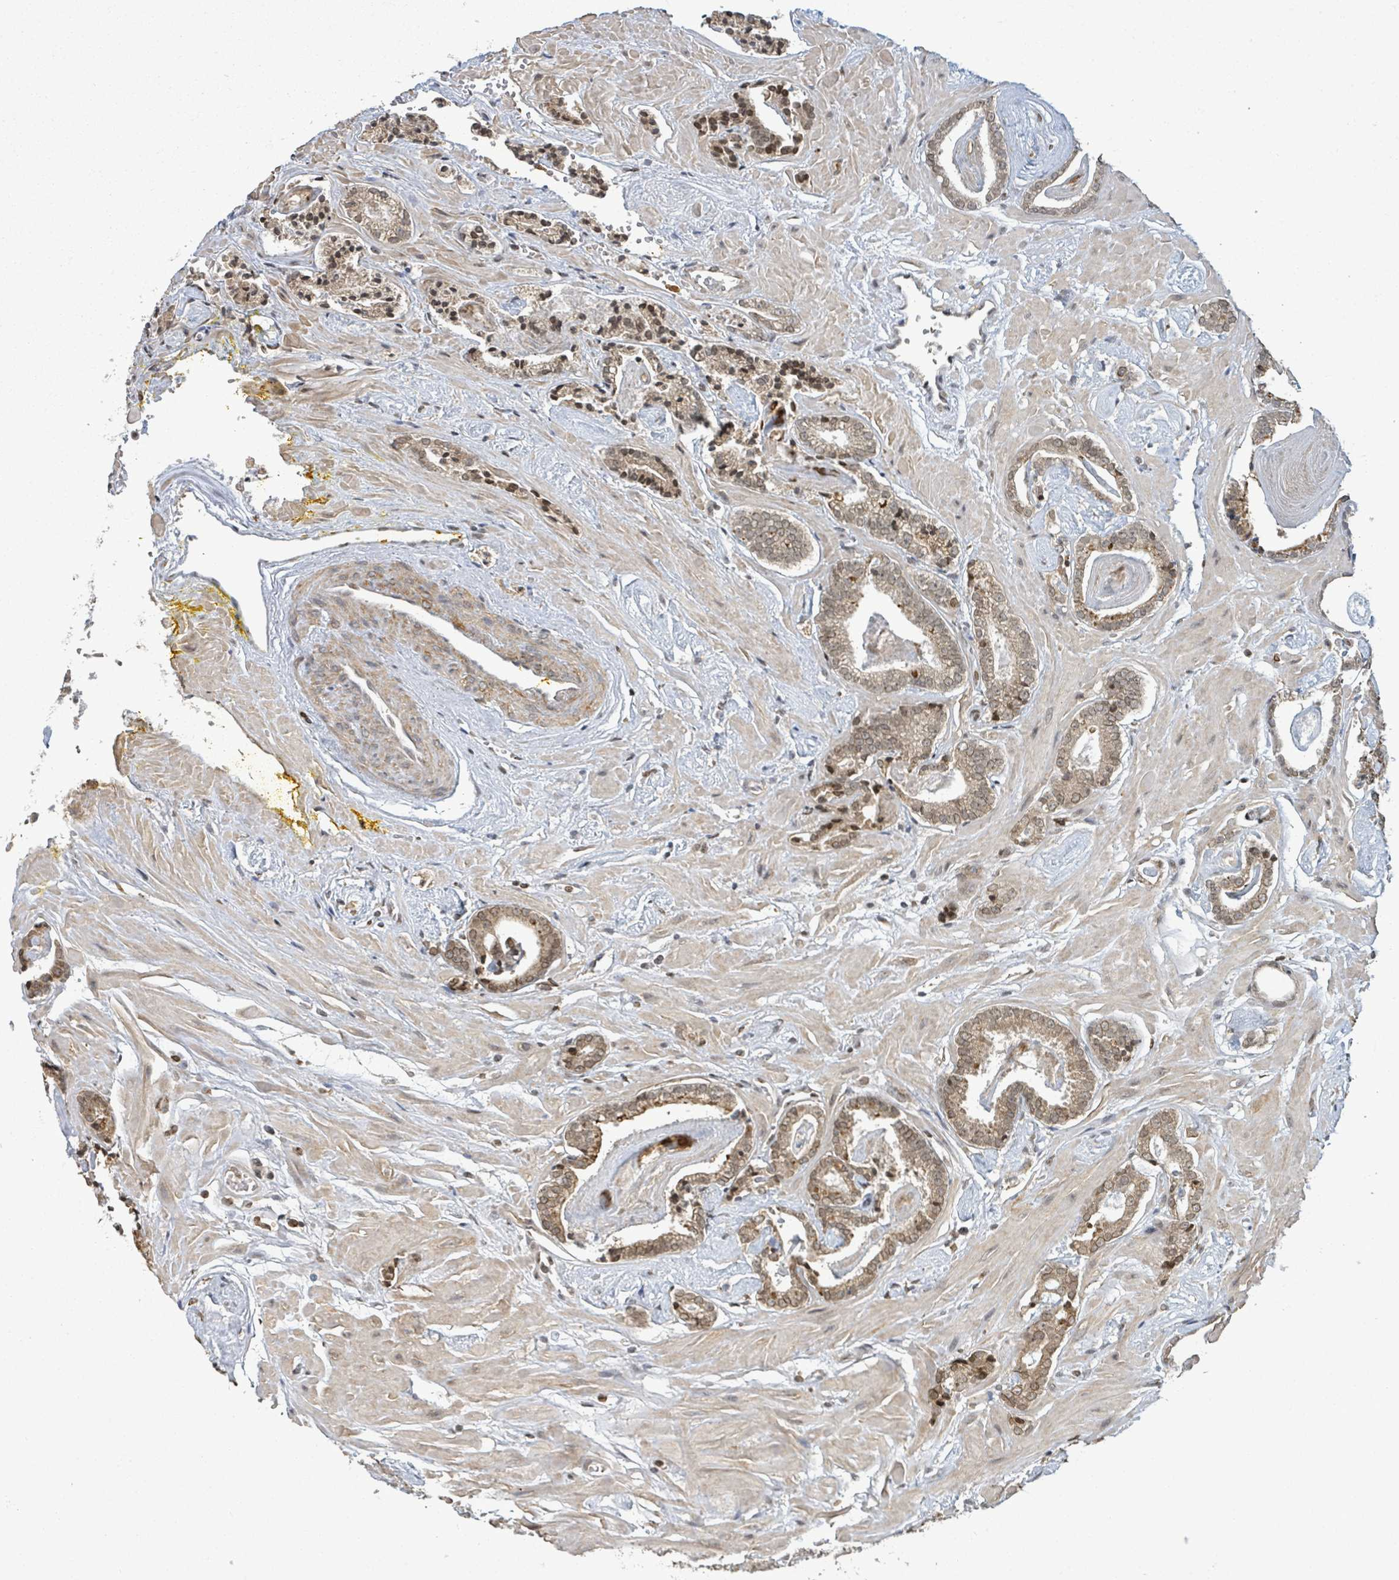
{"staining": {"intensity": "moderate", "quantity": ">75%", "location": "cytoplasmic/membranous,nuclear"}, "tissue": "prostate cancer", "cell_type": "Tumor cells", "image_type": "cancer", "snomed": [{"axis": "morphology", "description": "Adenocarcinoma, Low grade"}, {"axis": "topography", "description": "Prostate"}], "caption": "Moderate cytoplasmic/membranous and nuclear protein staining is seen in about >75% of tumor cells in prostate cancer (low-grade adenocarcinoma). Immunohistochemistry stains the protein in brown and the nuclei are stained blue.", "gene": "SBF2", "patient": {"sex": "male", "age": 60}}